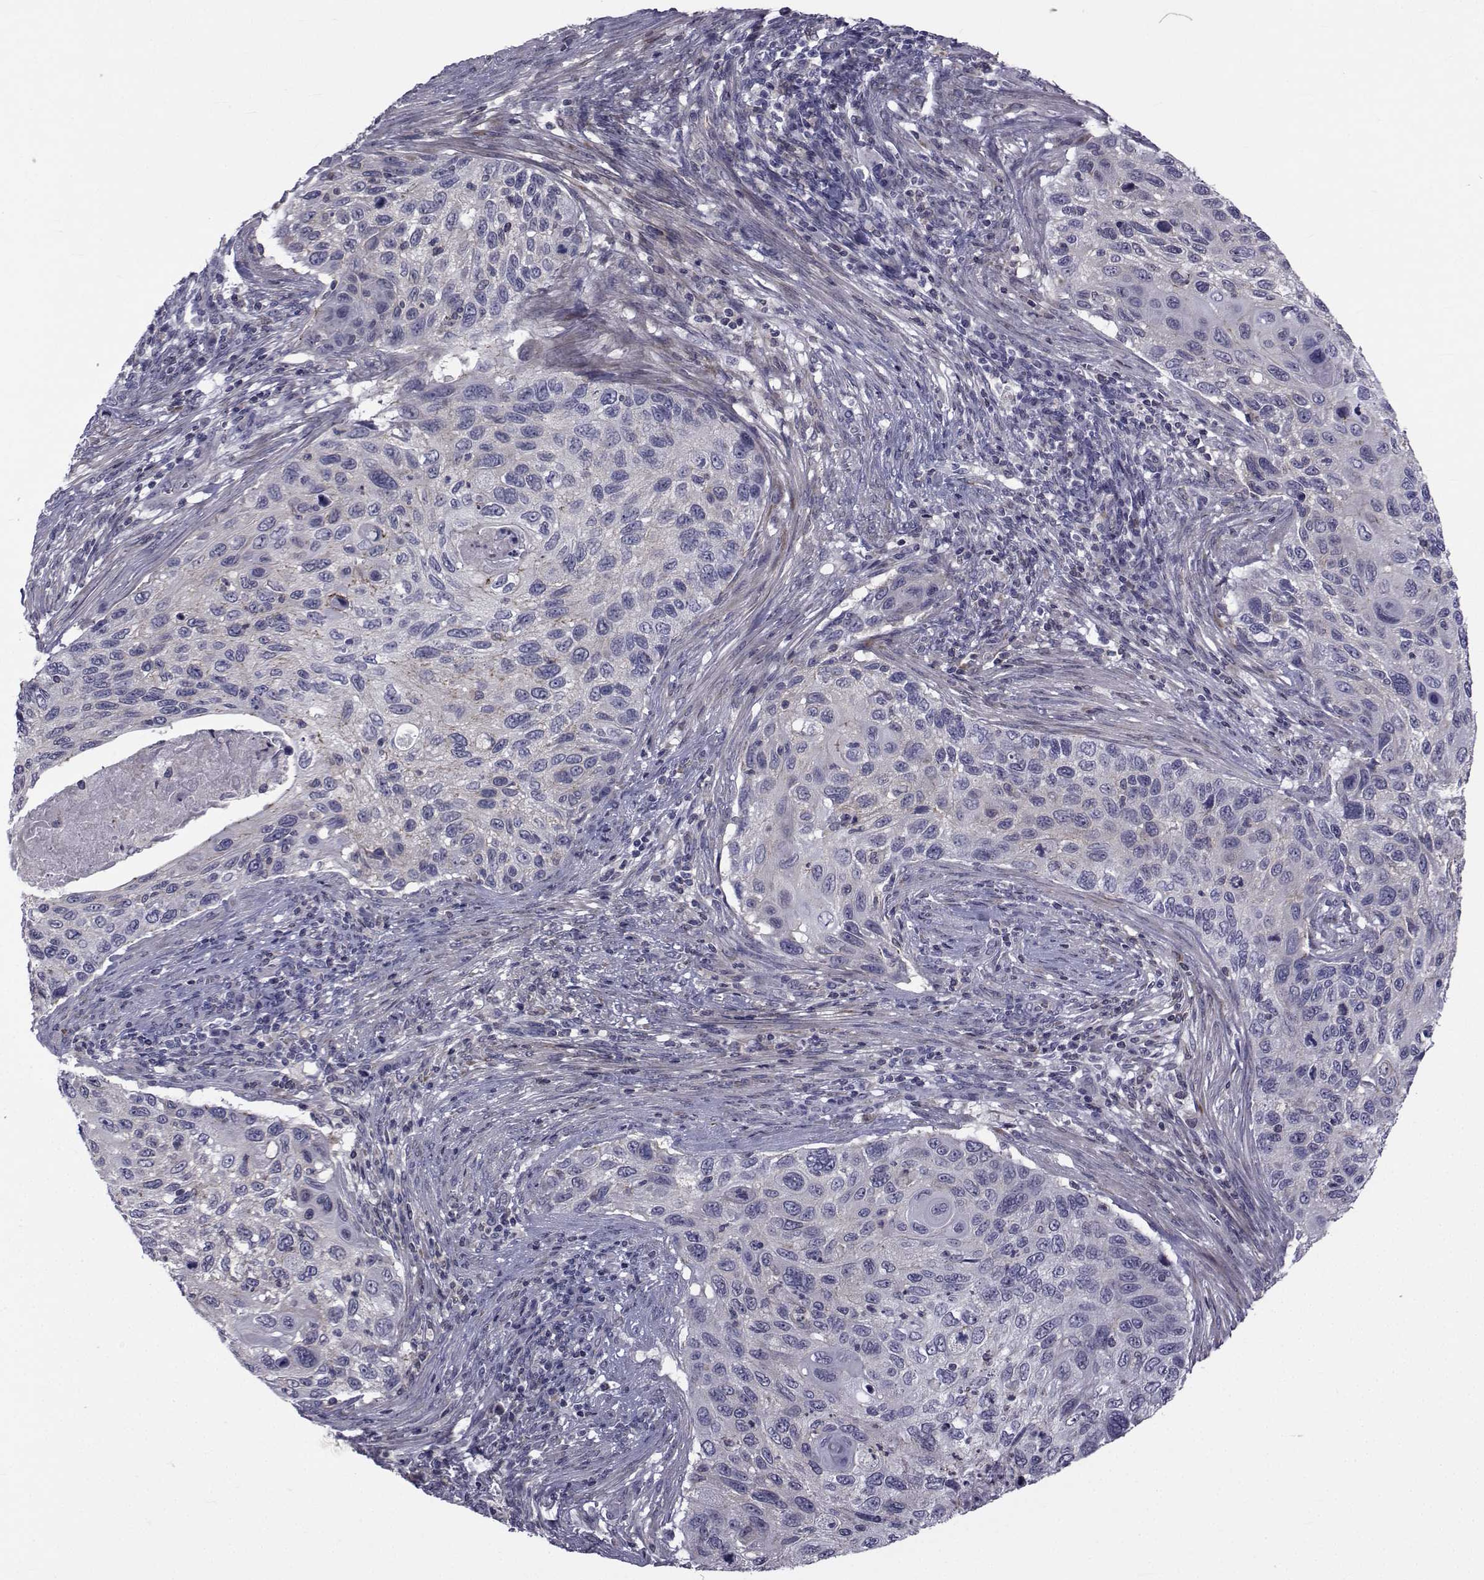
{"staining": {"intensity": "negative", "quantity": "none", "location": "none"}, "tissue": "cervical cancer", "cell_type": "Tumor cells", "image_type": "cancer", "snomed": [{"axis": "morphology", "description": "Squamous cell carcinoma, NOS"}, {"axis": "topography", "description": "Cervix"}], "caption": "This is an immunohistochemistry (IHC) photomicrograph of human squamous cell carcinoma (cervical). There is no expression in tumor cells.", "gene": "SLC30A10", "patient": {"sex": "female", "age": 70}}